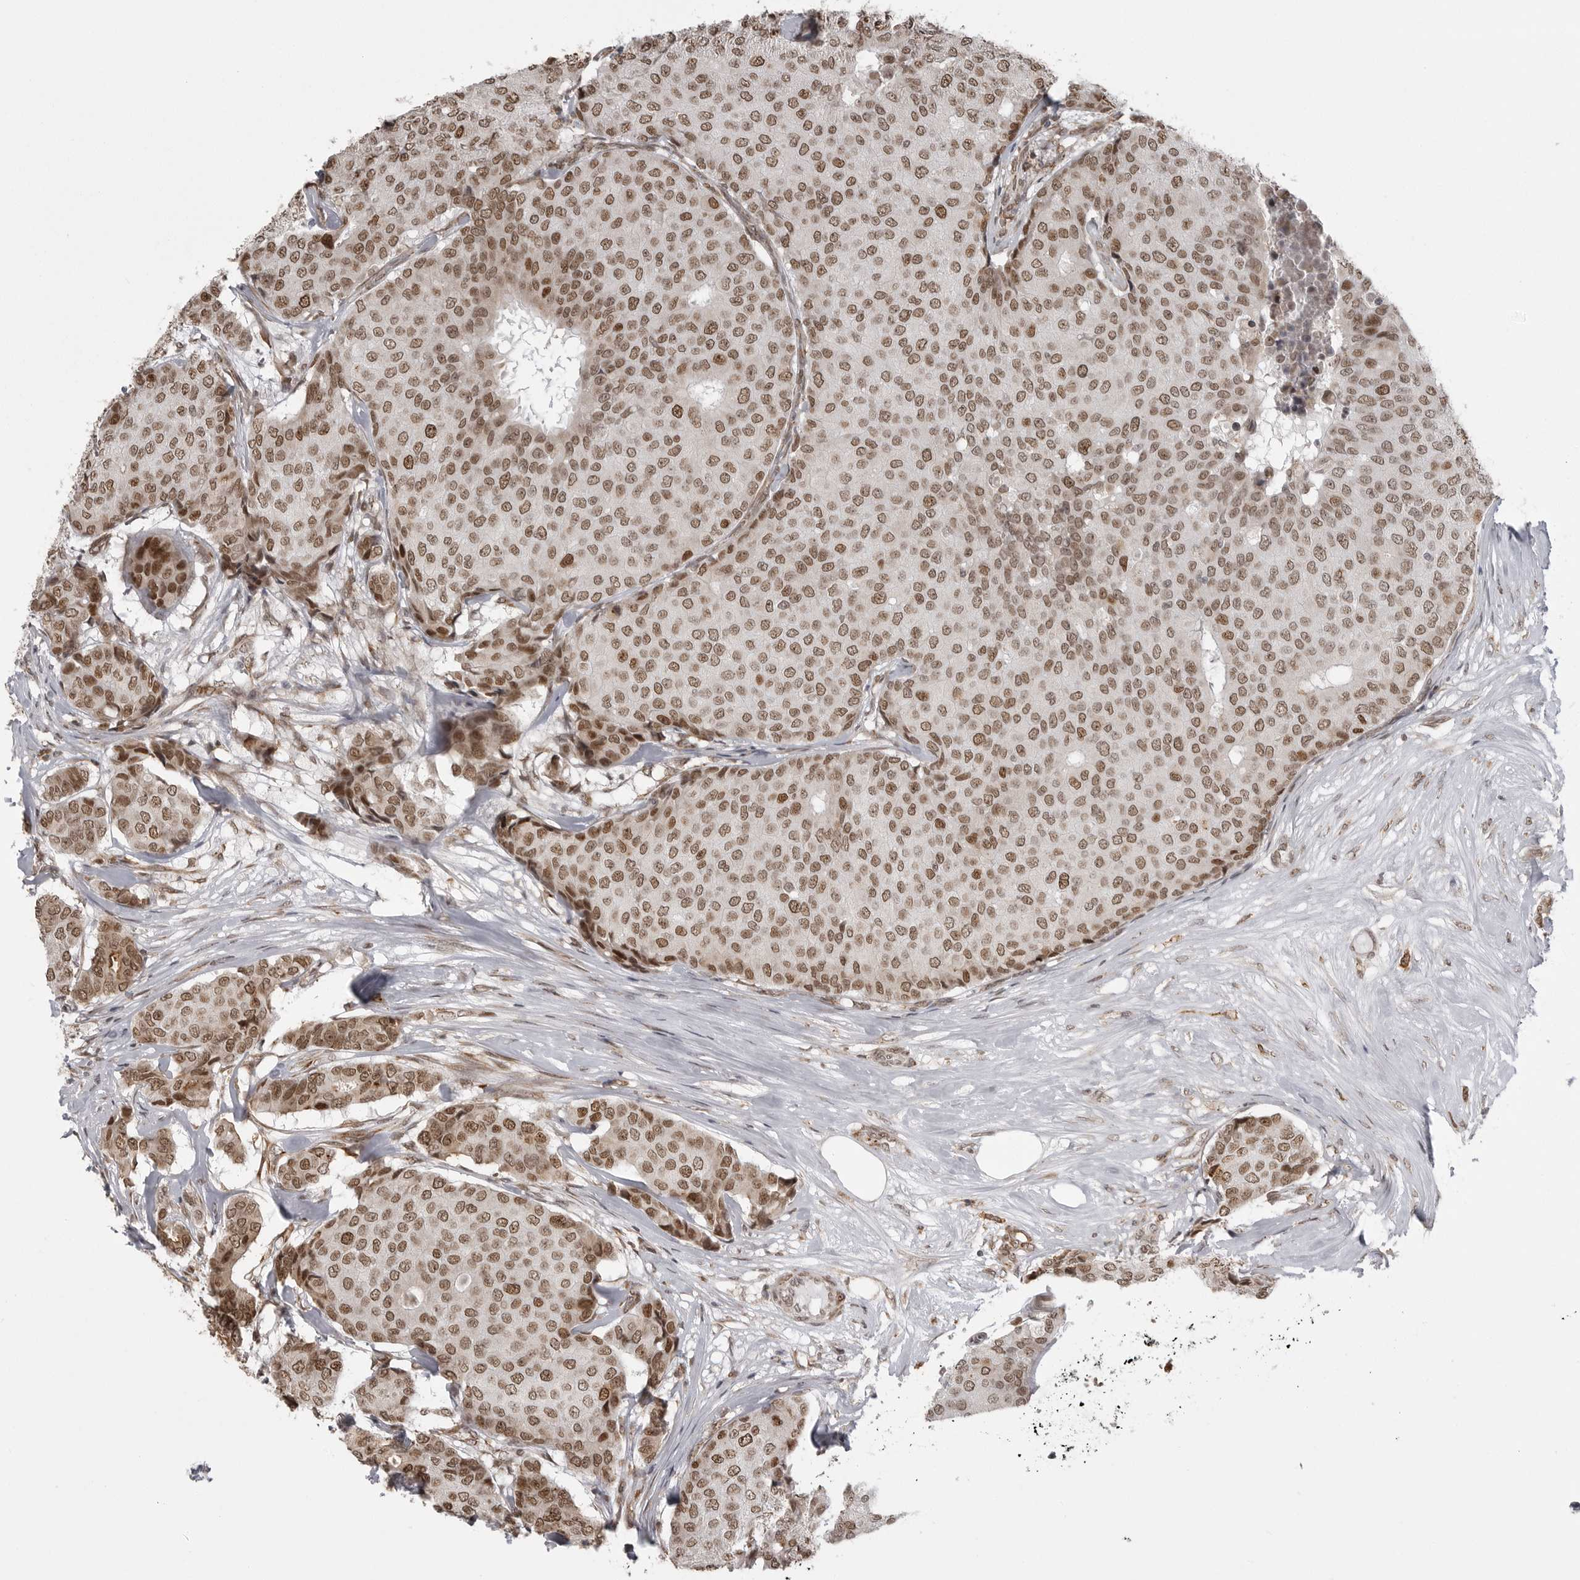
{"staining": {"intensity": "moderate", "quantity": ">75%", "location": "nuclear"}, "tissue": "breast cancer", "cell_type": "Tumor cells", "image_type": "cancer", "snomed": [{"axis": "morphology", "description": "Duct carcinoma"}, {"axis": "topography", "description": "Breast"}], "caption": "Breast cancer stained for a protein reveals moderate nuclear positivity in tumor cells.", "gene": "ISG20L2", "patient": {"sex": "female", "age": 75}}